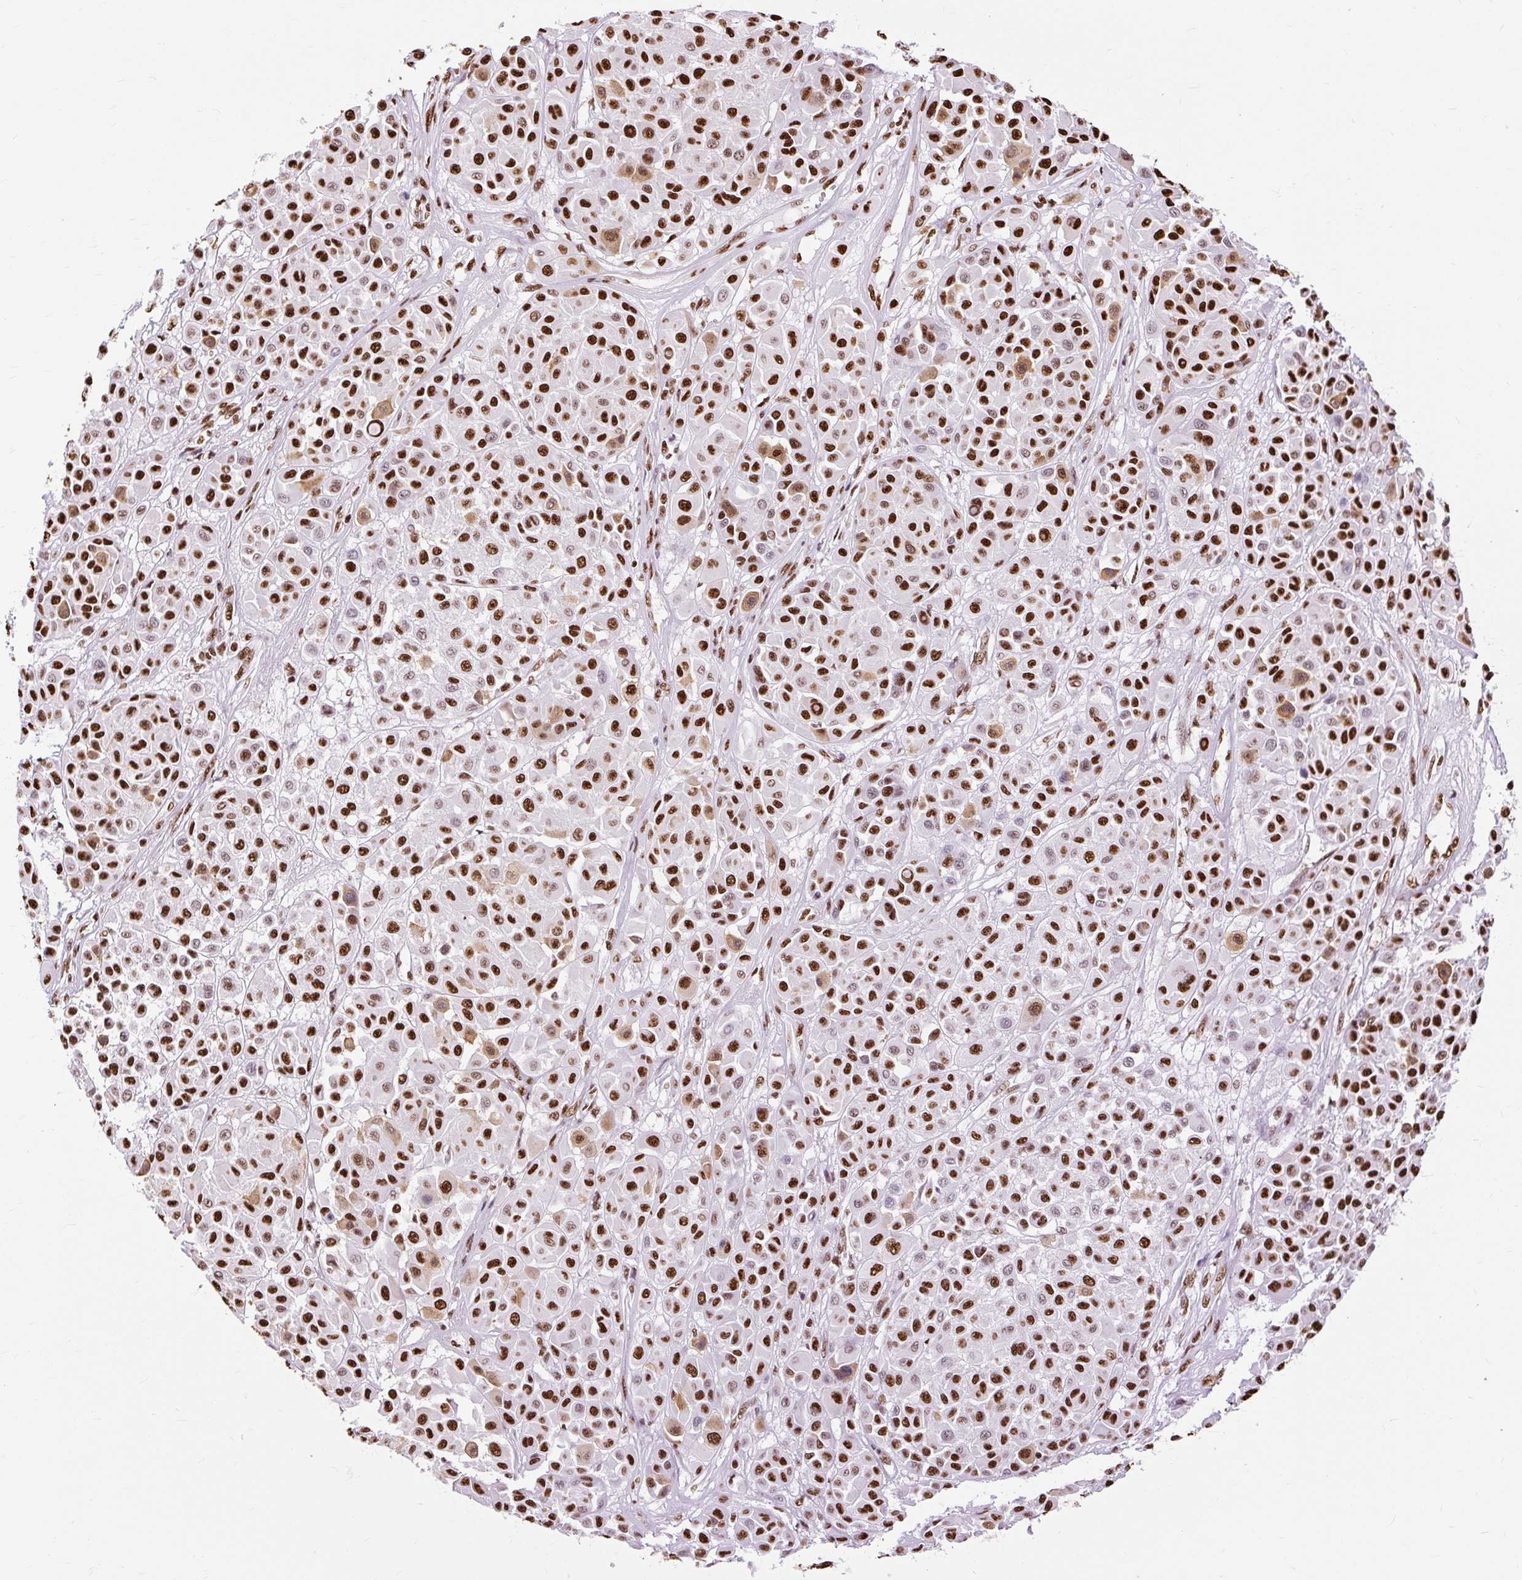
{"staining": {"intensity": "strong", "quantity": ">75%", "location": "nuclear"}, "tissue": "melanoma", "cell_type": "Tumor cells", "image_type": "cancer", "snomed": [{"axis": "morphology", "description": "Malignant melanoma, Metastatic site"}, {"axis": "topography", "description": "Soft tissue"}], "caption": "Immunohistochemical staining of malignant melanoma (metastatic site) displays strong nuclear protein positivity in about >75% of tumor cells.", "gene": "XRCC6", "patient": {"sex": "male", "age": 41}}